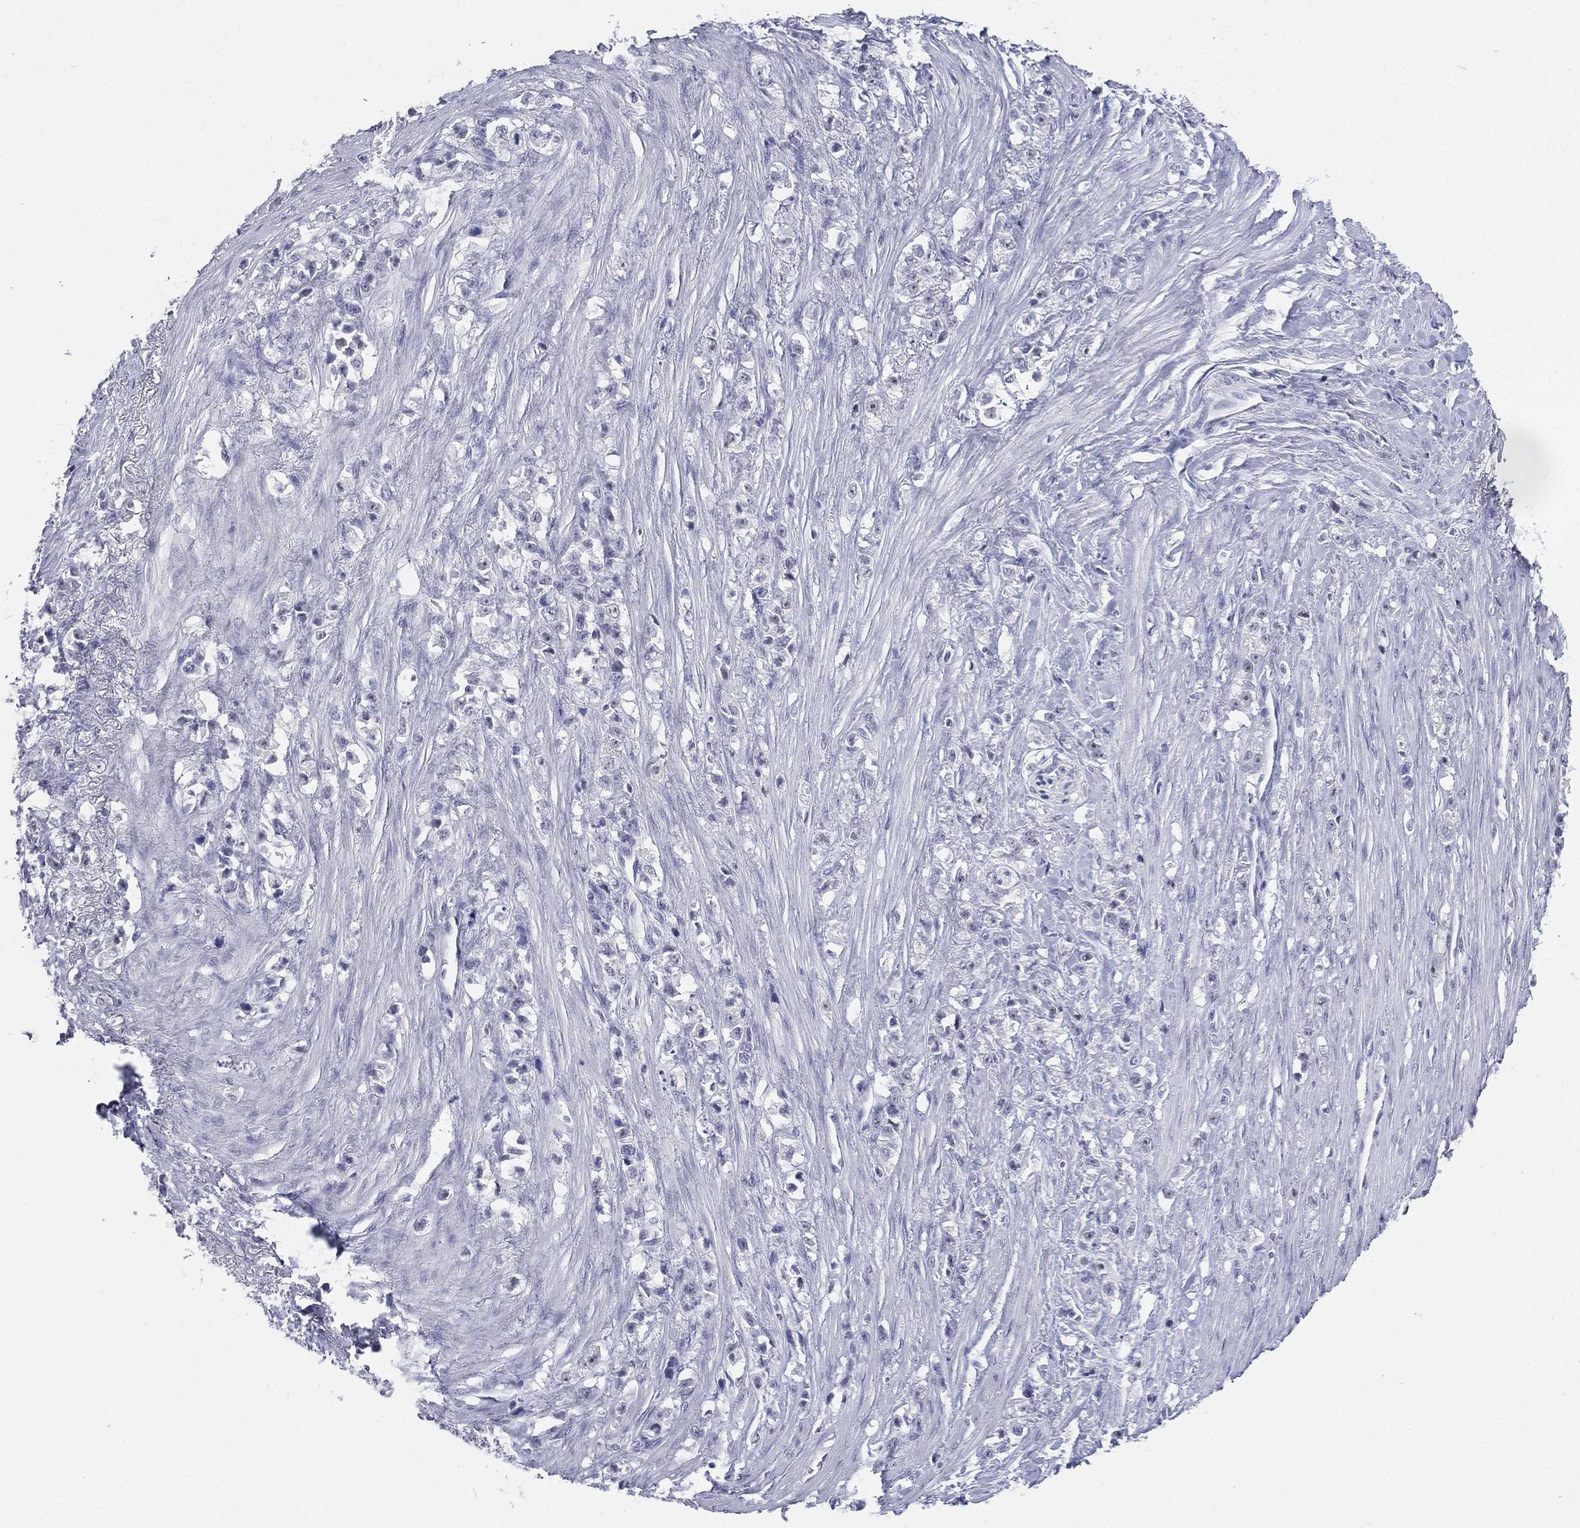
{"staining": {"intensity": "negative", "quantity": "none", "location": "none"}, "tissue": "stomach cancer", "cell_type": "Tumor cells", "image_type": "cancer", "snomed": [{"axis": "morphology", "description": "Adenocarcinoma, NOS"}, {"axis": "topography", "description": "Stomach, lower"}], "caption": "Immunohistochemistry of human adenocarcinoma (stomach) shows no positivity in tumor cells. Nuclei are stained in blue.", "gene": "CD22", "patient": {"sex": "male", "age": 88}}